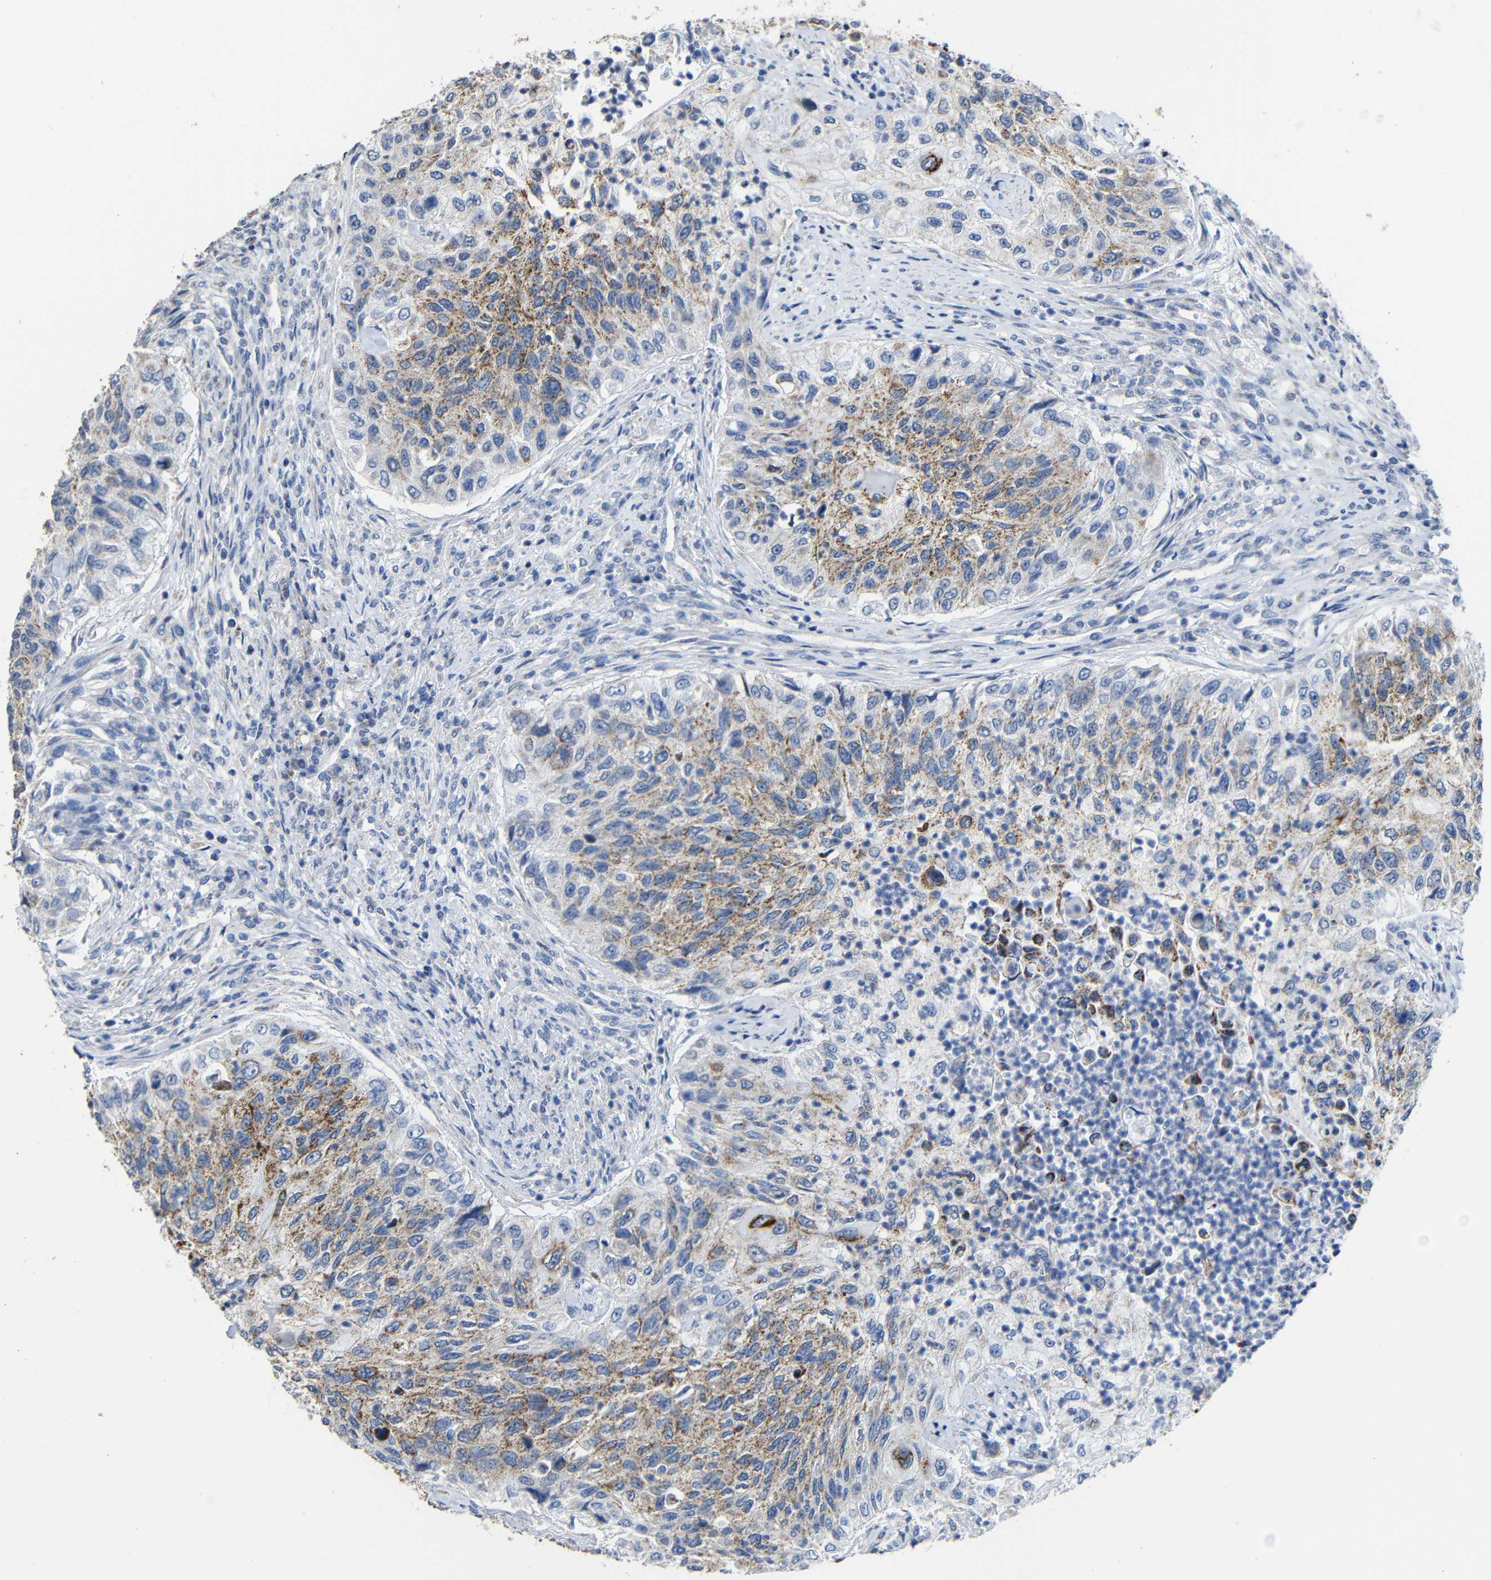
{"staining": {"intensity": "moderate", "quantity": "25%-75%", "location": "cytoplasmic/membranous"}, "tissue": "urothelial cancer", "cell_type": "Tumor cells", "image_type": "cancer", "snomed": [{"axis": "morphology", "description": "Urothelial carcinoma, High grade"}, {"axis": "topography", "description": "Urinary bladder"}], "caption": "This is an image of immunohistochemistry (IHC) staining of high-grade urothelial carcinoma, which shows moderate positivity in the cytoplasmic/membranous of tumor cells.", "gene": "MAOA", "patient": {"sex": "female", "age": 60}}